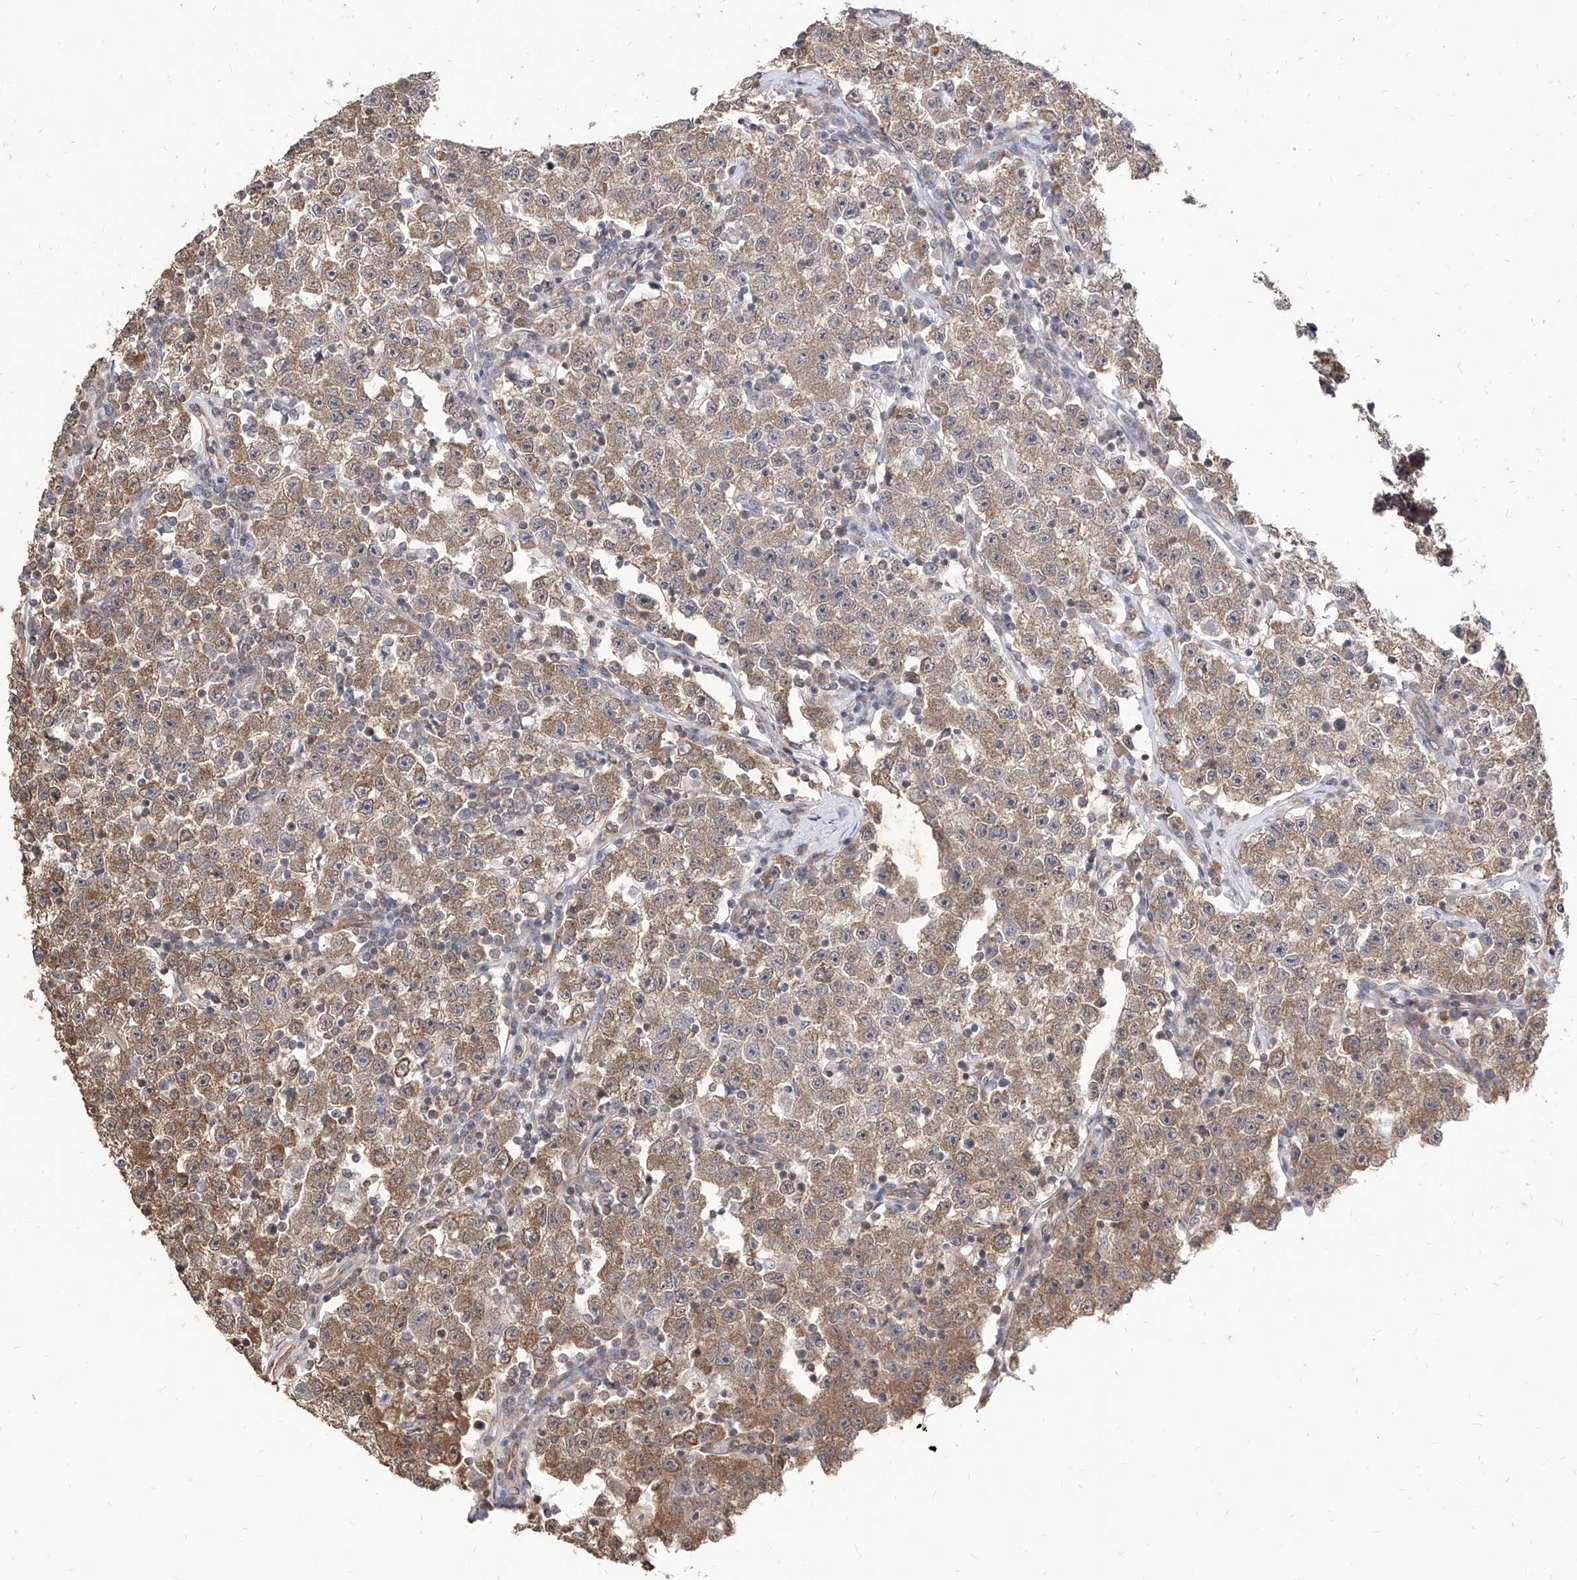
{"staining": {"intensity": "moderate", "quantity": ">75%", "location": "cytoplasmic/membranous"}, "tissue": "testis cancer", "cell_type": "Tumor cells", "image_type": "cancer", "snomed": [{"axis": "morphology", "description": "Seminoma, NOS"}, {"axis": "topography", "description": "Testis"}], "caption": "Tumor cells show medium levels of moderate cytoplasmic/membranous staining in about >75% of cells in testis seminoma.", "gene": "C8orf82", "patient": {"sex": "male", "age": 22}}